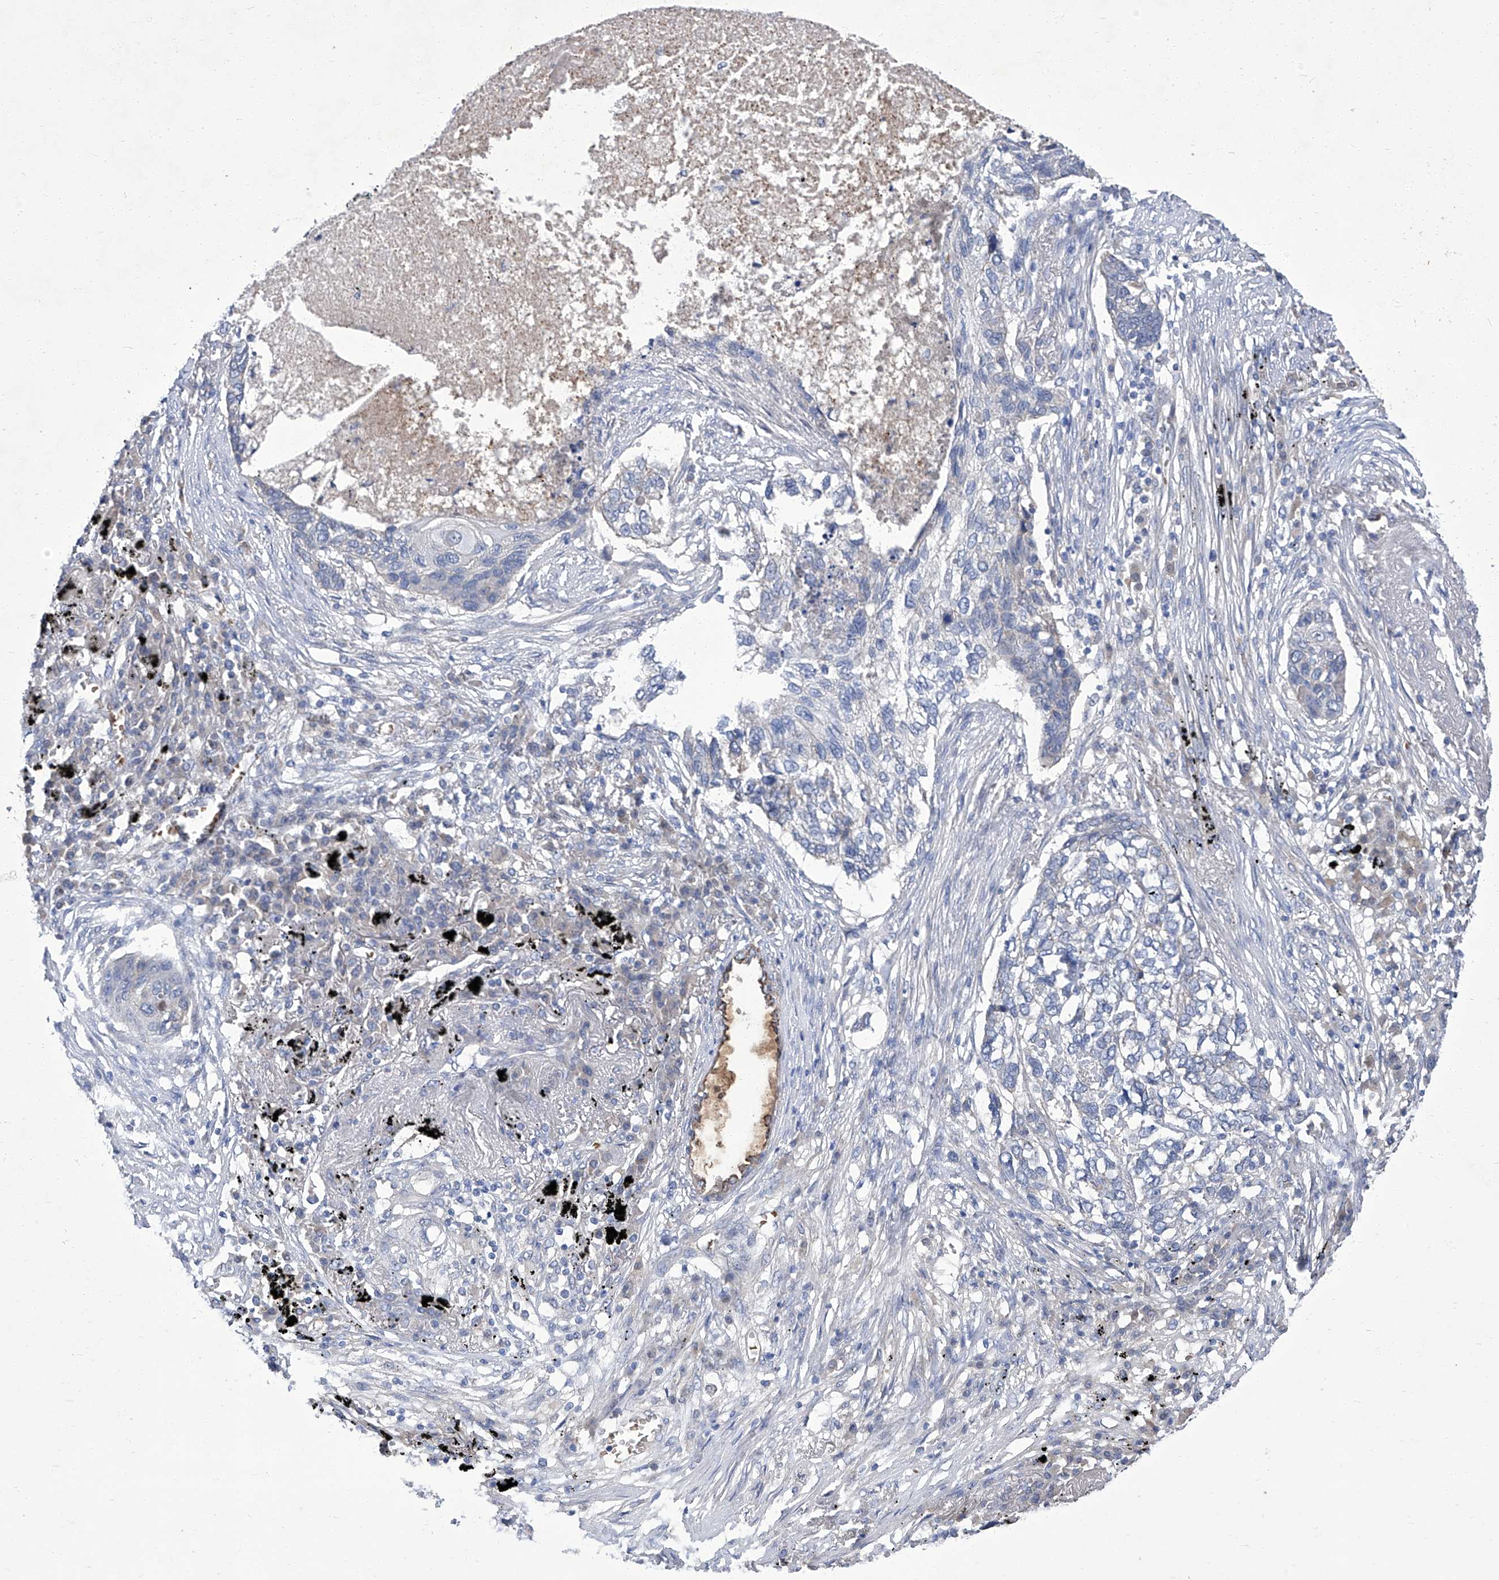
{"staining": {"intensity": "negative", "quantity": "none", "location": "none"}, "tissue": "lung cancer", "cell_type": "Tumor cells", "image_type": "cancer", "snomed": [{"axis": "morphology", "description": "Squamous cell carcinoma, NOS"}, {"axis": "topography", "description": "Lung"}], "caption": "High power microscopy micrograph of an immunohistochemistry (IHC) micrograph of squamous cell carcinoma (lung), revealing no significant positivity in tumor cells.", "gene": "PARD3", "patient": {"sex": "female", "age": 63}}